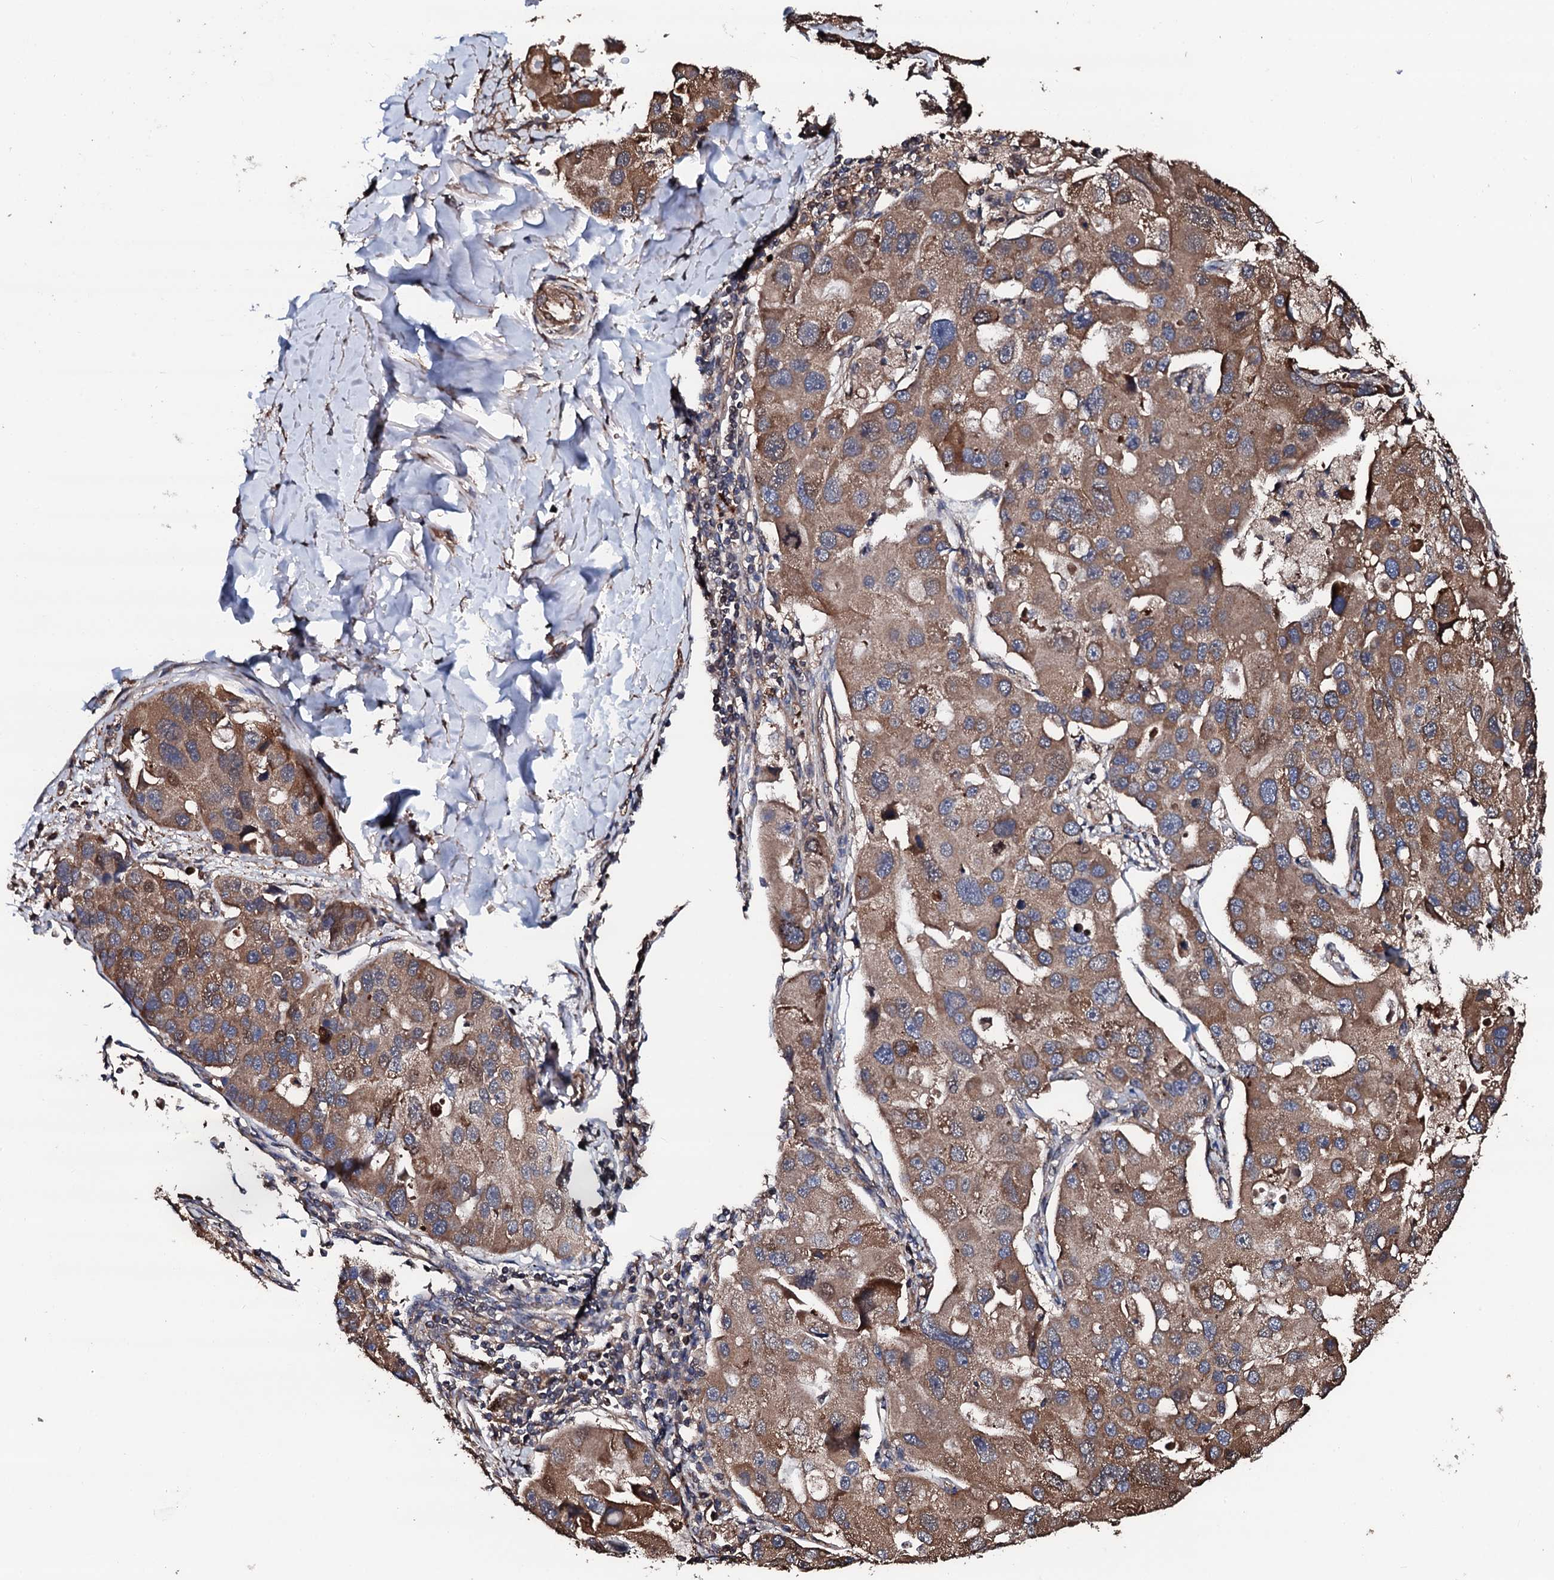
{"staining": {"intensity": "moderate", "quantity": ">75%", "location": "cytoplasmic/membranous,nuclear"}, "tissue": "lung cancer", "cell_type": "Tumor cells", "image_type": "cancer", "snomed": [{"axis": "morphology", "description": "Adenocarcinoma, NOS"}, {"axis": "topography", "description": "Lung"}], "caption": "Tumor cells exhibit medium levels of moderate cytoplasmic/membranous and nuclear expression in approximately >75% of cells in human lung cancer. Ihc stains the protein in brown and the nuclei are stained blue.", "gene": "CKAP5", "patient": {"sex": "female", "age": 54}}